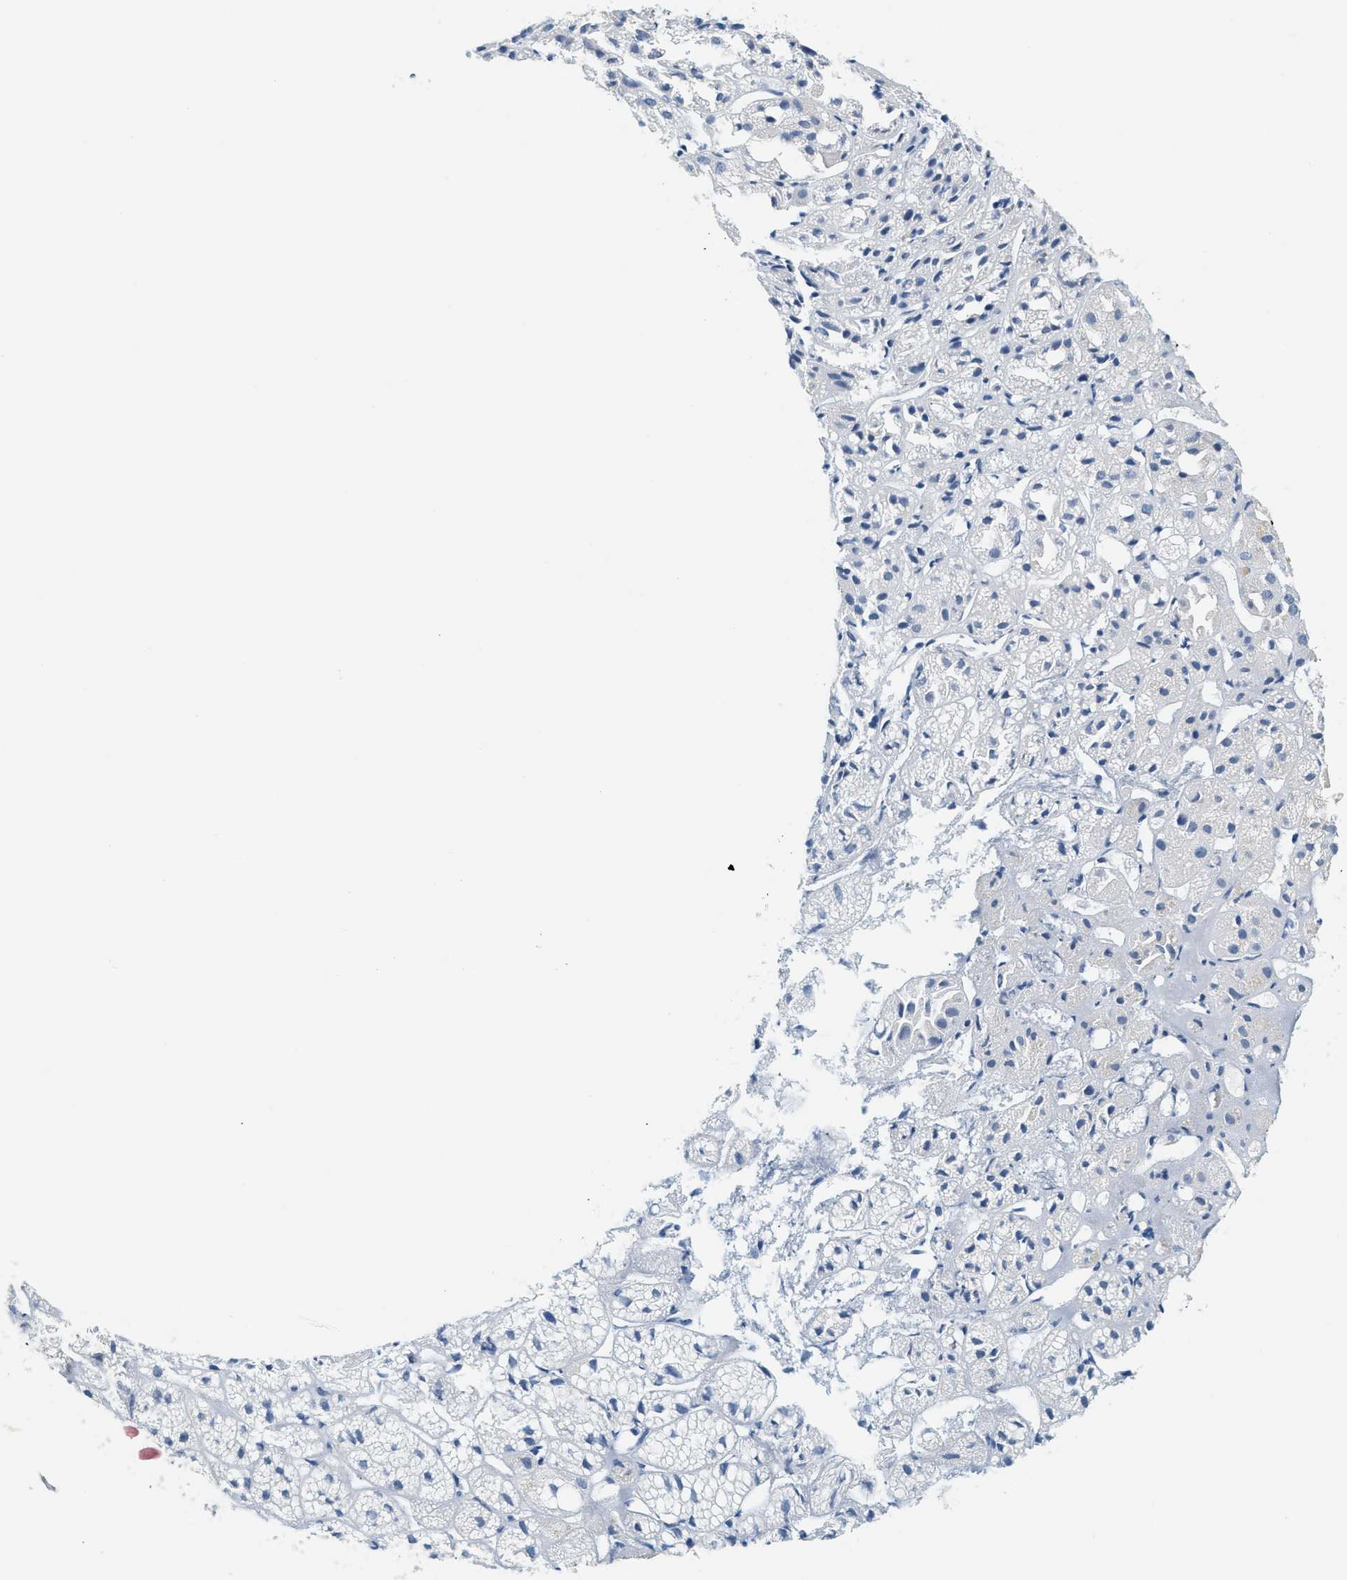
{"staining": {"intensity": "negative", "quantity": "none", "location": "none"}, "tissue": "adrenal gland", "cell_type": "Glandular cells", "image_type": "normal", "snomed": [{"axis": "morphology", "description": "Normal tissue, NOS"}, {"axis": "topography", "description": "Adrenal gland"}], "caption": "Protein analysis of benign adrenal gland exhibits no significant expression in glandular cells. (Stains: DAB immunohistochemistry (IHC) with hematoxylin counter stain, Microscopy: brightfield microscopy at high magnification).", "gene": "LCN2", "patient": {"sex": "female", "age": 71}}